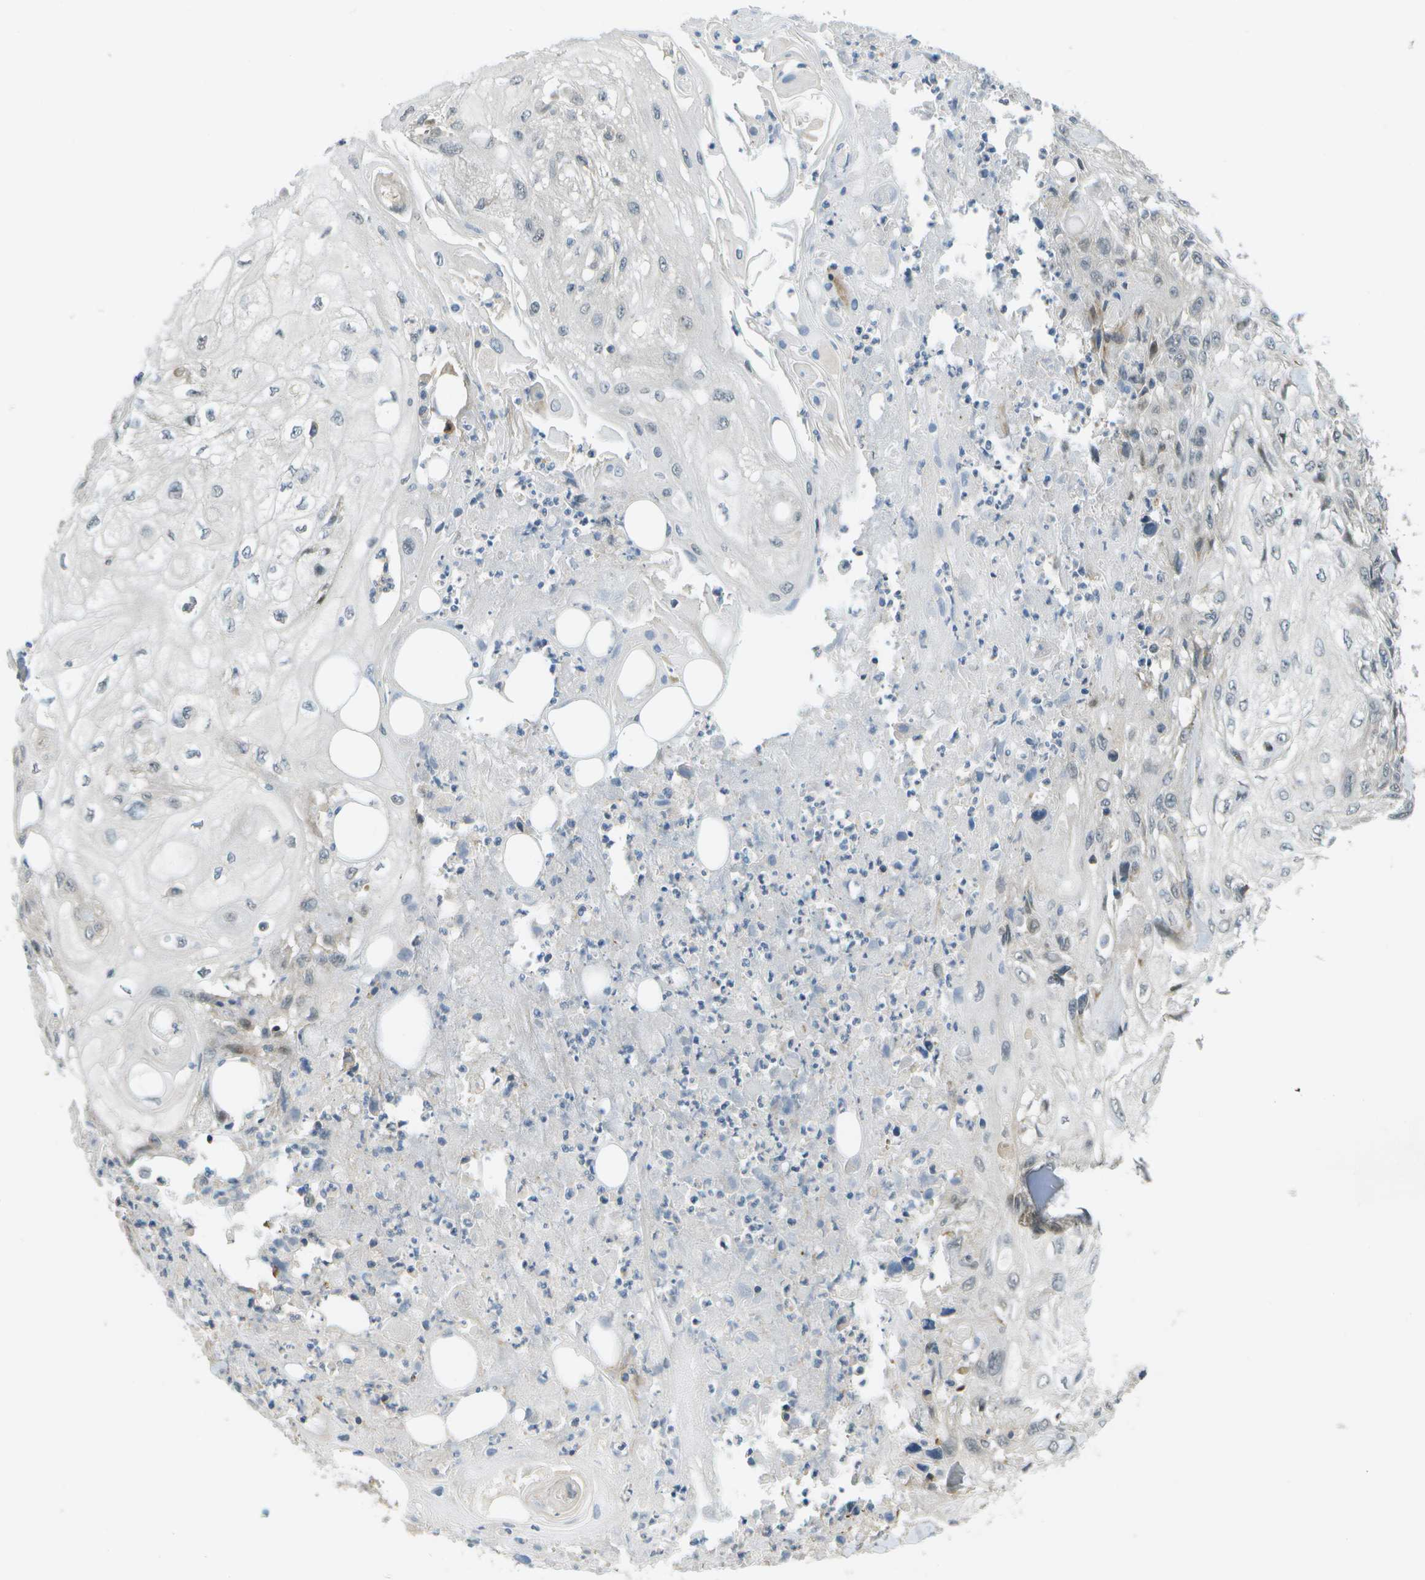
{"staining": {"intensity": "negative", "quantity": "none", "location": "none"}, "tissue": "skin cancer", "cell_type": "Tumor cells", "image_type": "cancer", "snomed": [{"axis": "morphology", "description": "Squamous cell carcinoma, NOS"}, {"axis": "topography", "description": "Skin"}], "caption": "A high-resolution micrograph shows immunohistochemistry (IHC) staining of skin cancer (squamous cell carcinoma), which reveals no significant staining in tumor cells.", "gene": "WNK2", "patient": {"sex": "male", "age": 75}}